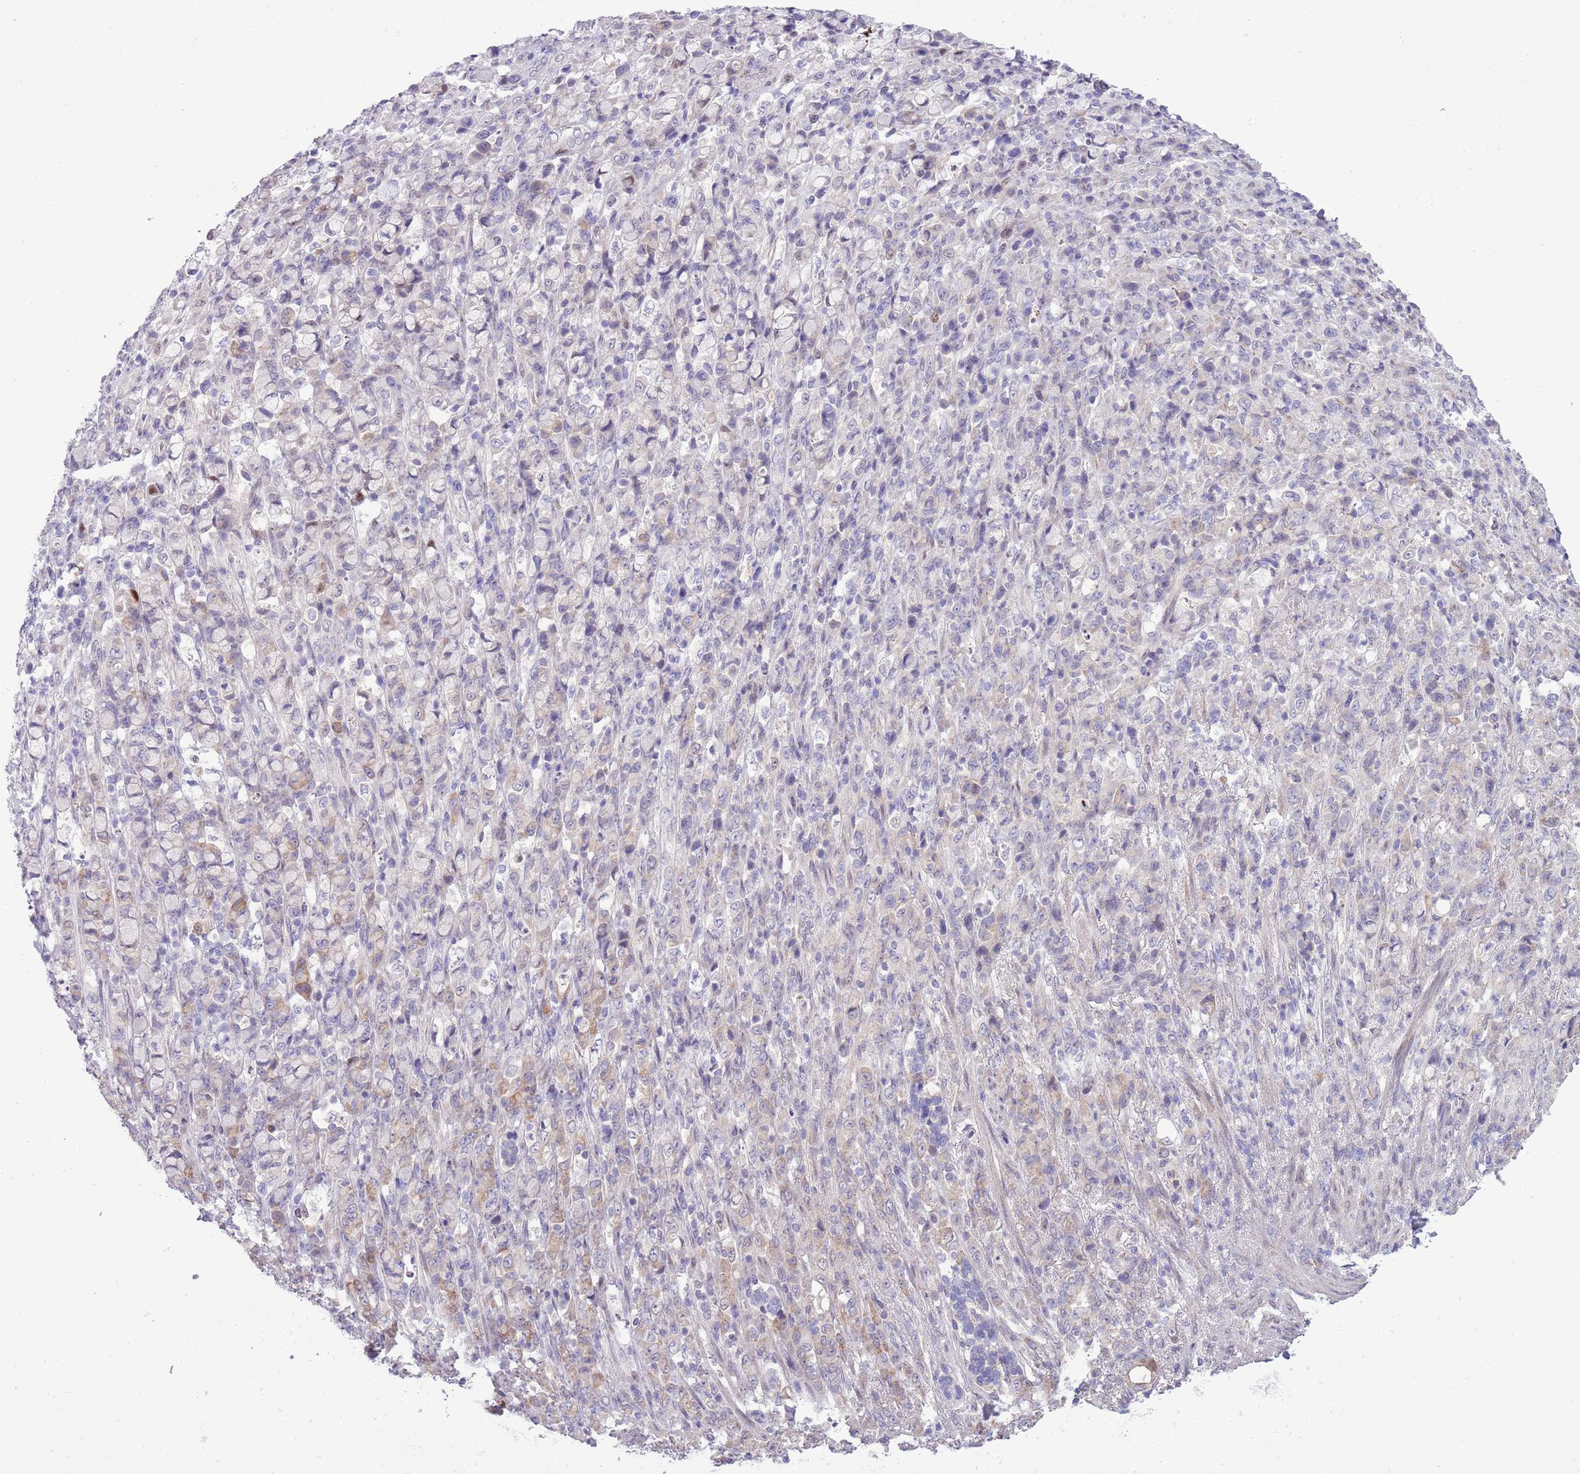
{"staining": {"intensity": "moderate", "quantity": "<25%", "location": "cytoplasmic/membranous"}, "tissue": "stomach cancer", "cell_type": "Tumor cells", "image_type": "cancer", "snomed": [{"axis": "morphology", "description": "Normal tissue, NOS"}, {"axis": "morphology", "description": "Adenocarcinoma, NOS"}, {"axis": "topography", "description": "Stomach"}], "caption": "A photomicrograph of human adenocarcinoma (stomach) stained for a protein reveals moderate cytoplasmic/membranous brown staining in tumor cells.", "gene": "CCND2", "patient": {"sex": "female", "age": 79}}